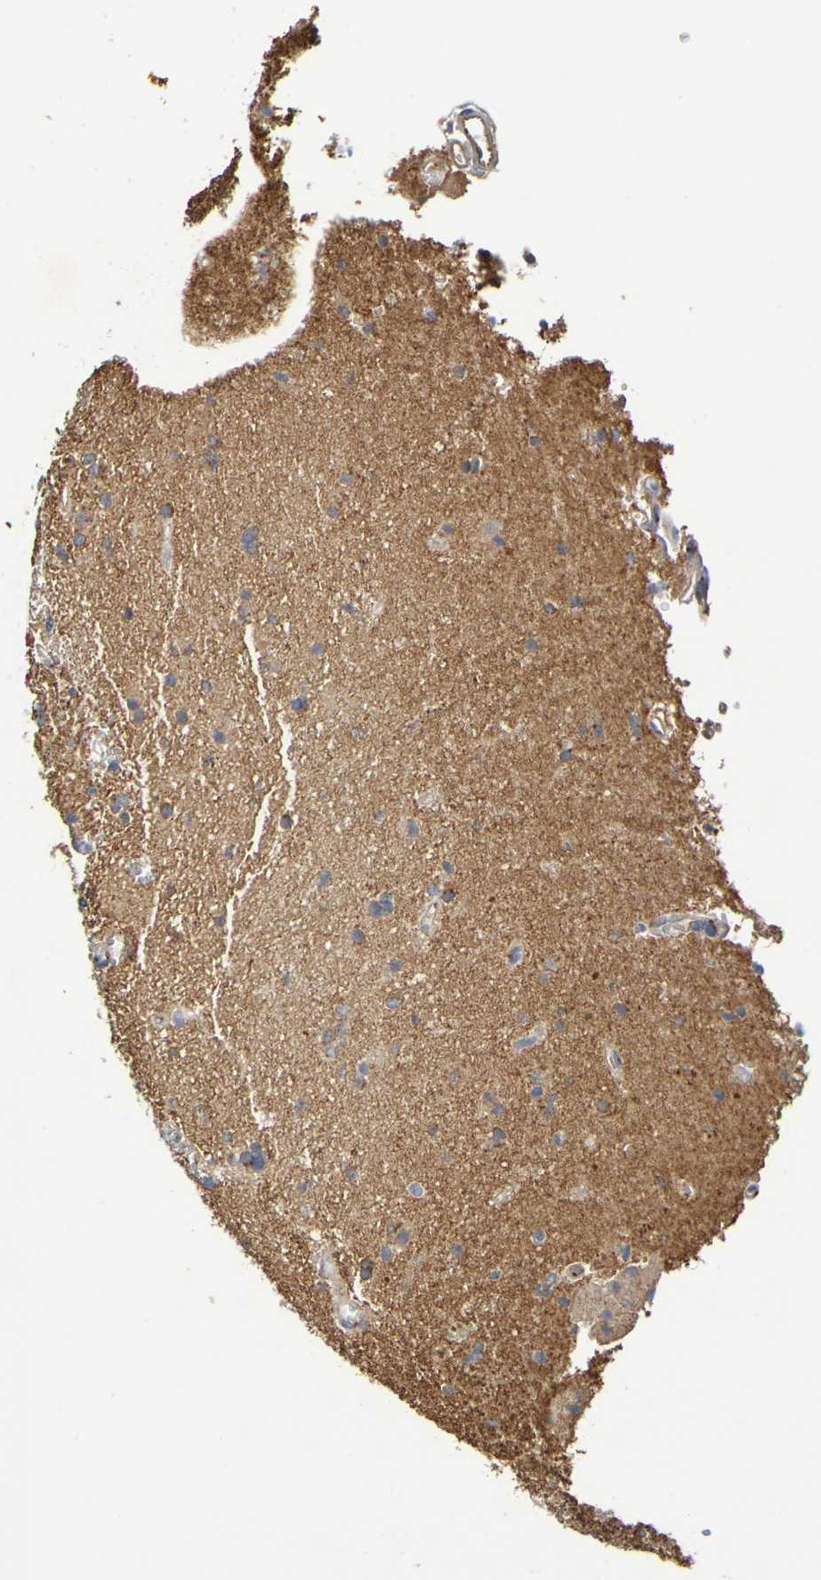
{"staining": {"intensity": "moderate", "quantity": ">75%", "location": "cytoplasmic/membranous"}, "tissue": "glioma", "cell_type": "Tumor cells", "image_type": "cancer", "snomed": [{"axis": "morphology", "description": "Glioma, malignant, High grade"}, {"axis": "topography", "description": "Brain"}], "caption": "Approximately >75% of tumor cells in malignant glioma (high-grade) show moderate cytoplasmic/membranous protein staining as visualized by brown immunohistochemical staining.", "gene": "DCP2", "patient": {"sex": "male", "age": 47}}